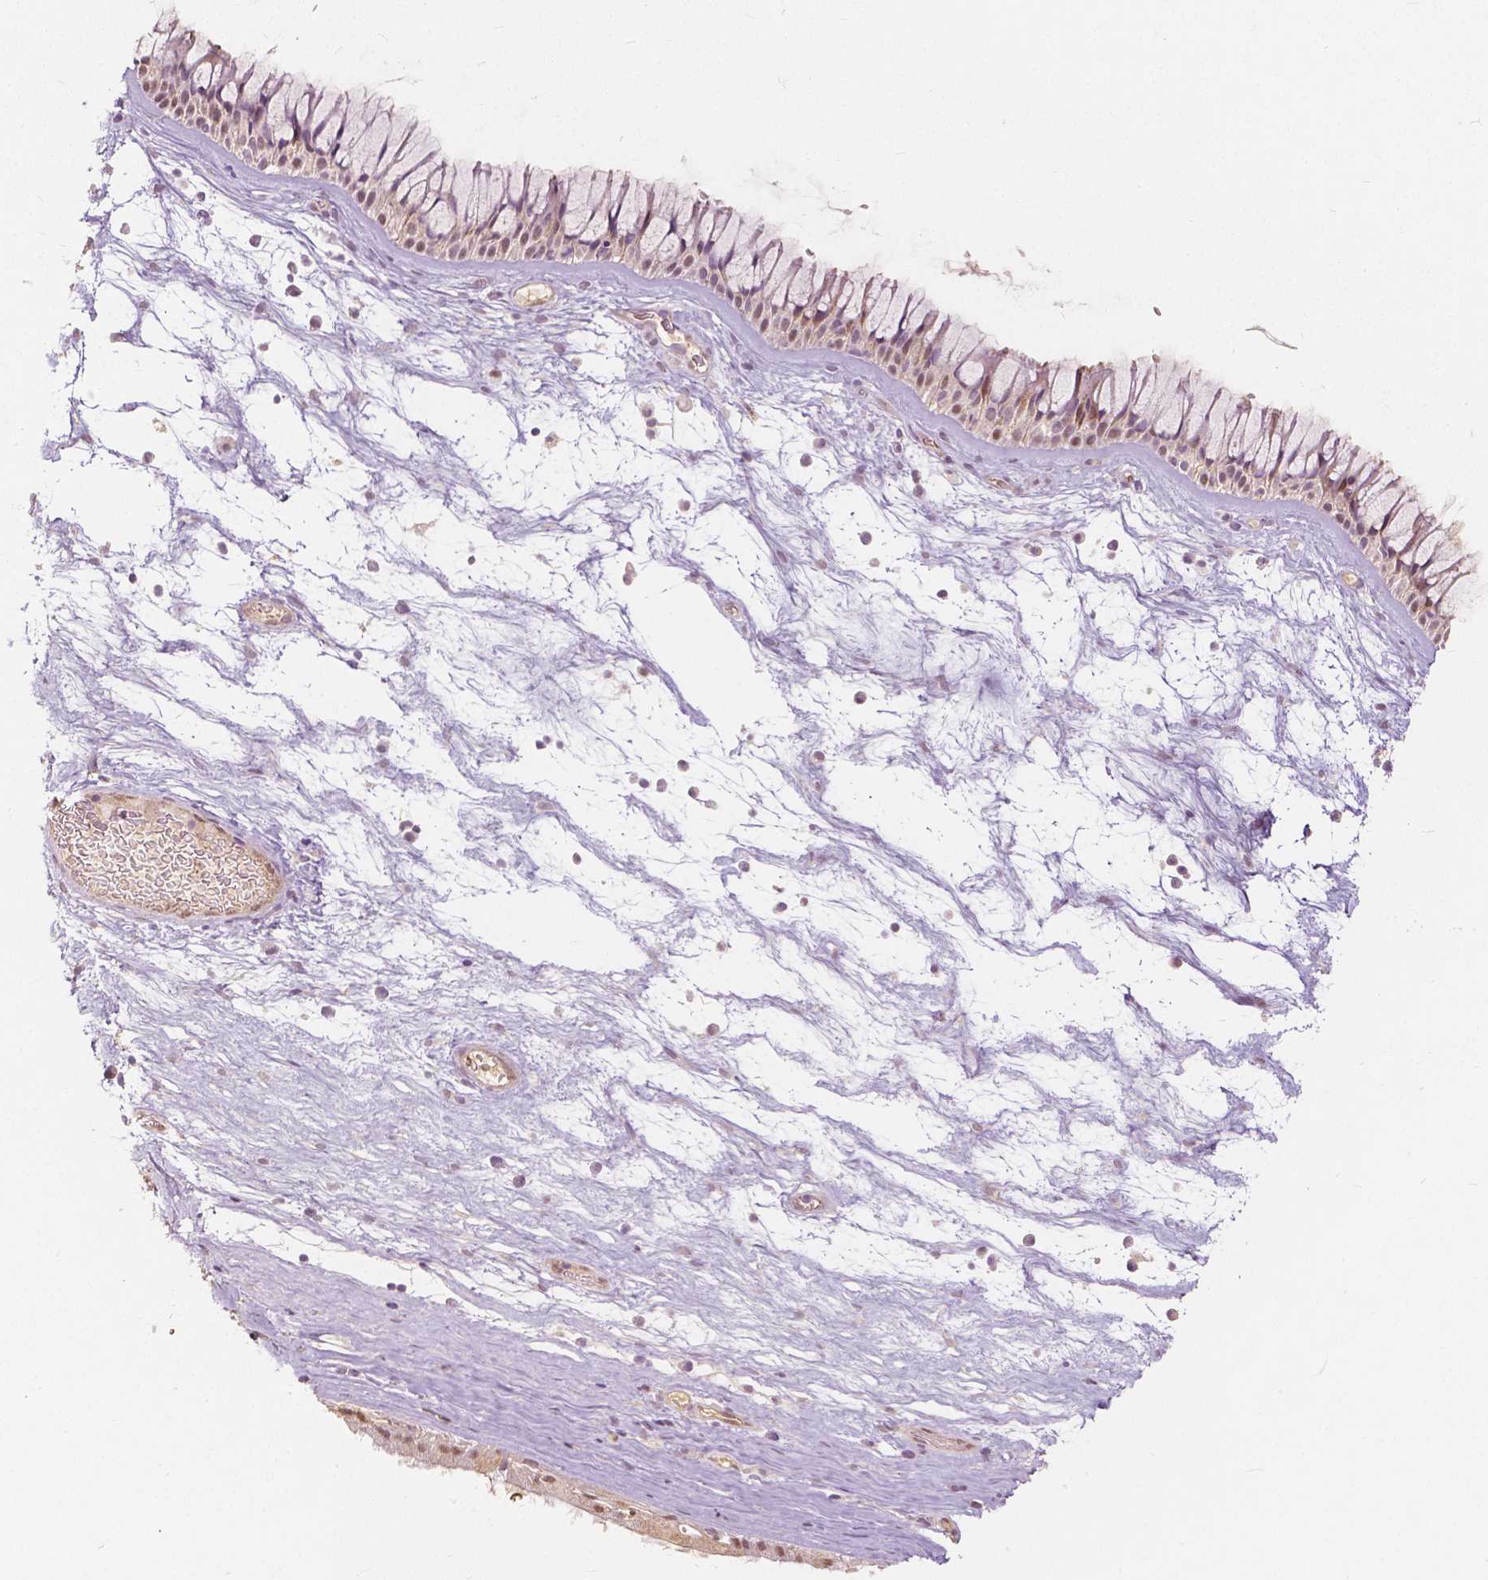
{"staining": {"intensity": "weak", "quantity": ">75%", "location": "nuclear"}, "tissue": "nasopharynx", "cell_type": "Respiratory epithelial cells", "image_type": "normal", "snomed": [{"axis": "morphology", "description": "Normal tissue, NOS"}, {"axis": "topography", "description": "Nasopharynx"}], "caption": "The micrograph reveals immunohistochemical staining of benign nasopharynx. There is weak nuclear expression is identified in approximately >75% of respiratory epithelial cells. Nuclei are stained in blue.", "gene": "NAPRT", "patient": {"sex": "male", "age": 74}}